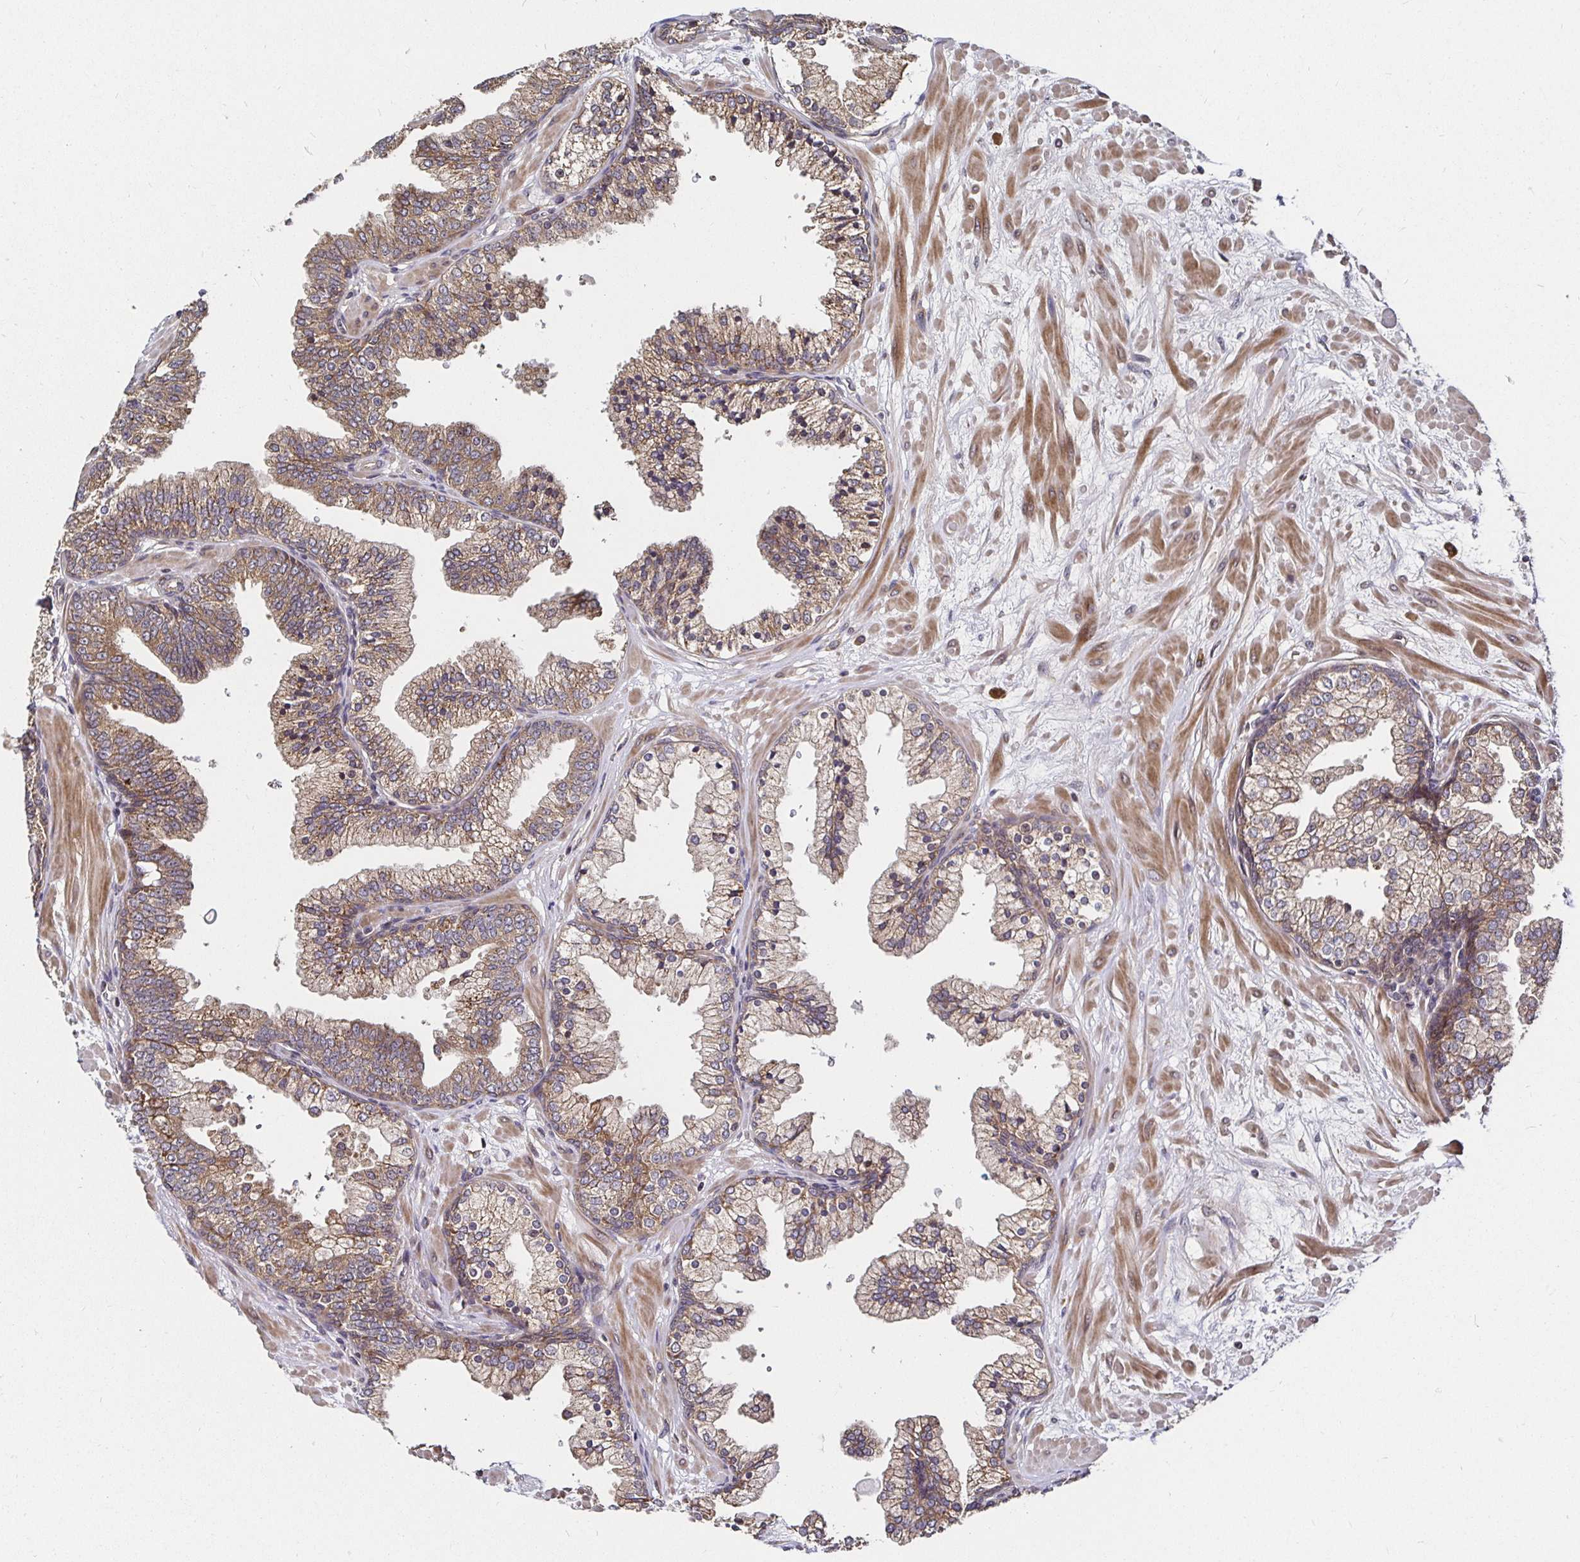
{"staining": {"intensity": "moderate", "quantity": ">75%", "location": "cytoplasmic/membranous"}, "tissue": "prostate", "cell_type": "Glandular cells", "image_type": "normal", "snomed": [{"axis": "morphology", "description": "Normal tissue, NOS"}, {"axis": "topography", "description": "Prostate"}, {"axis": "topography", "description": "Peripheral nerve tissue"}], "caption": "Immunohistochemical staining of unremarkable human prostate displays medium levels of moderate cytoplasmic/membranous expression in about >75% of glandular cells. Nuclei are stained in blue.", "gene": "MLST8", "patient": {"sex": "male", "age": 61}}